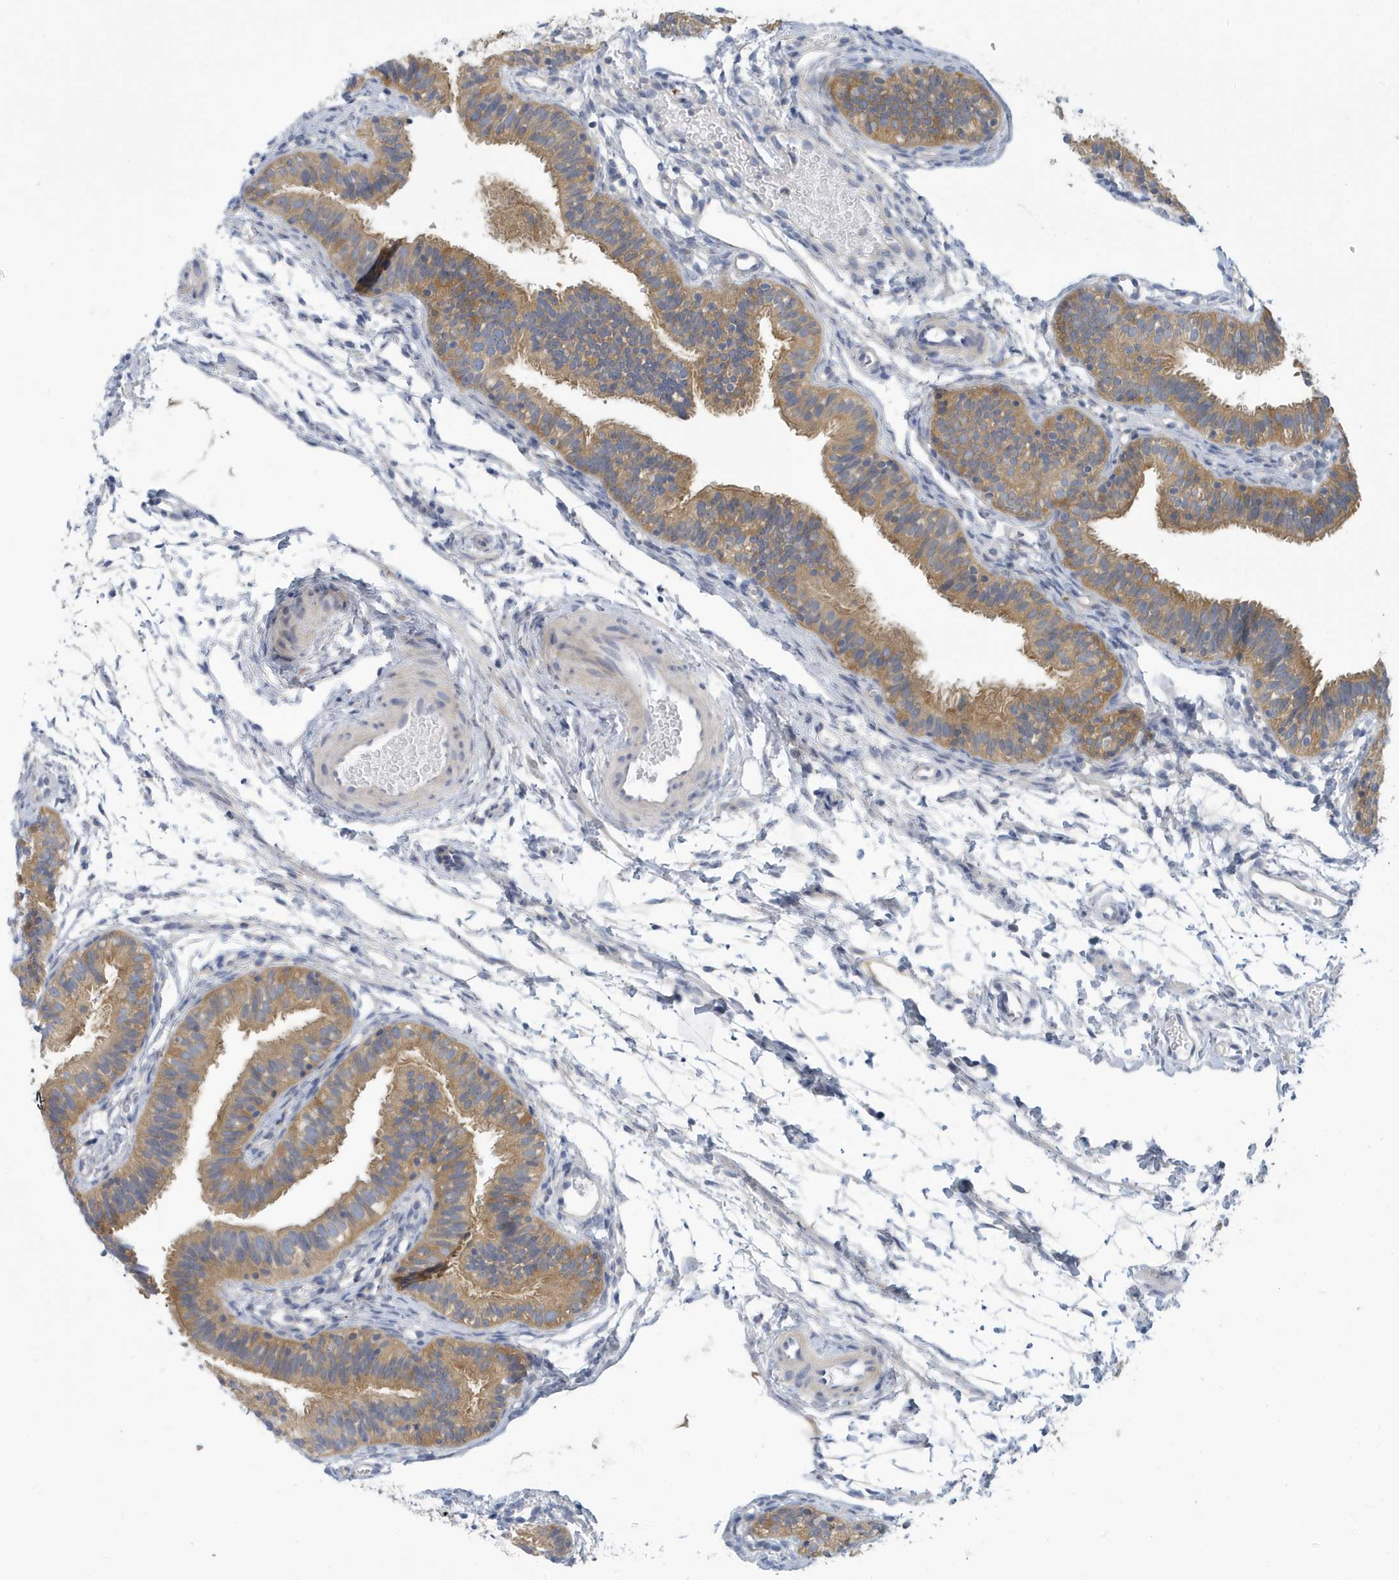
{"staining": {"intensity": "moderate", "quantity": ">75%", "location": "cytoplasmic/membranous"}, "tissue": "fallopian tube", "cell_type": "Glandular cells", "image_type": "normal", "snomed": [{"axis": "morphology", "description": "Normal tissue, NOS"}, {"axis": "topography", "description": "Fallopian tube"}], "caption": "Moderate cytoplasmic/membranous expression for a protein is identified in about >75% of glandular cells of benign fallopian tube using IHC.", "gene": "VTA1", "patient": {"sex": "female", "age": 35}}